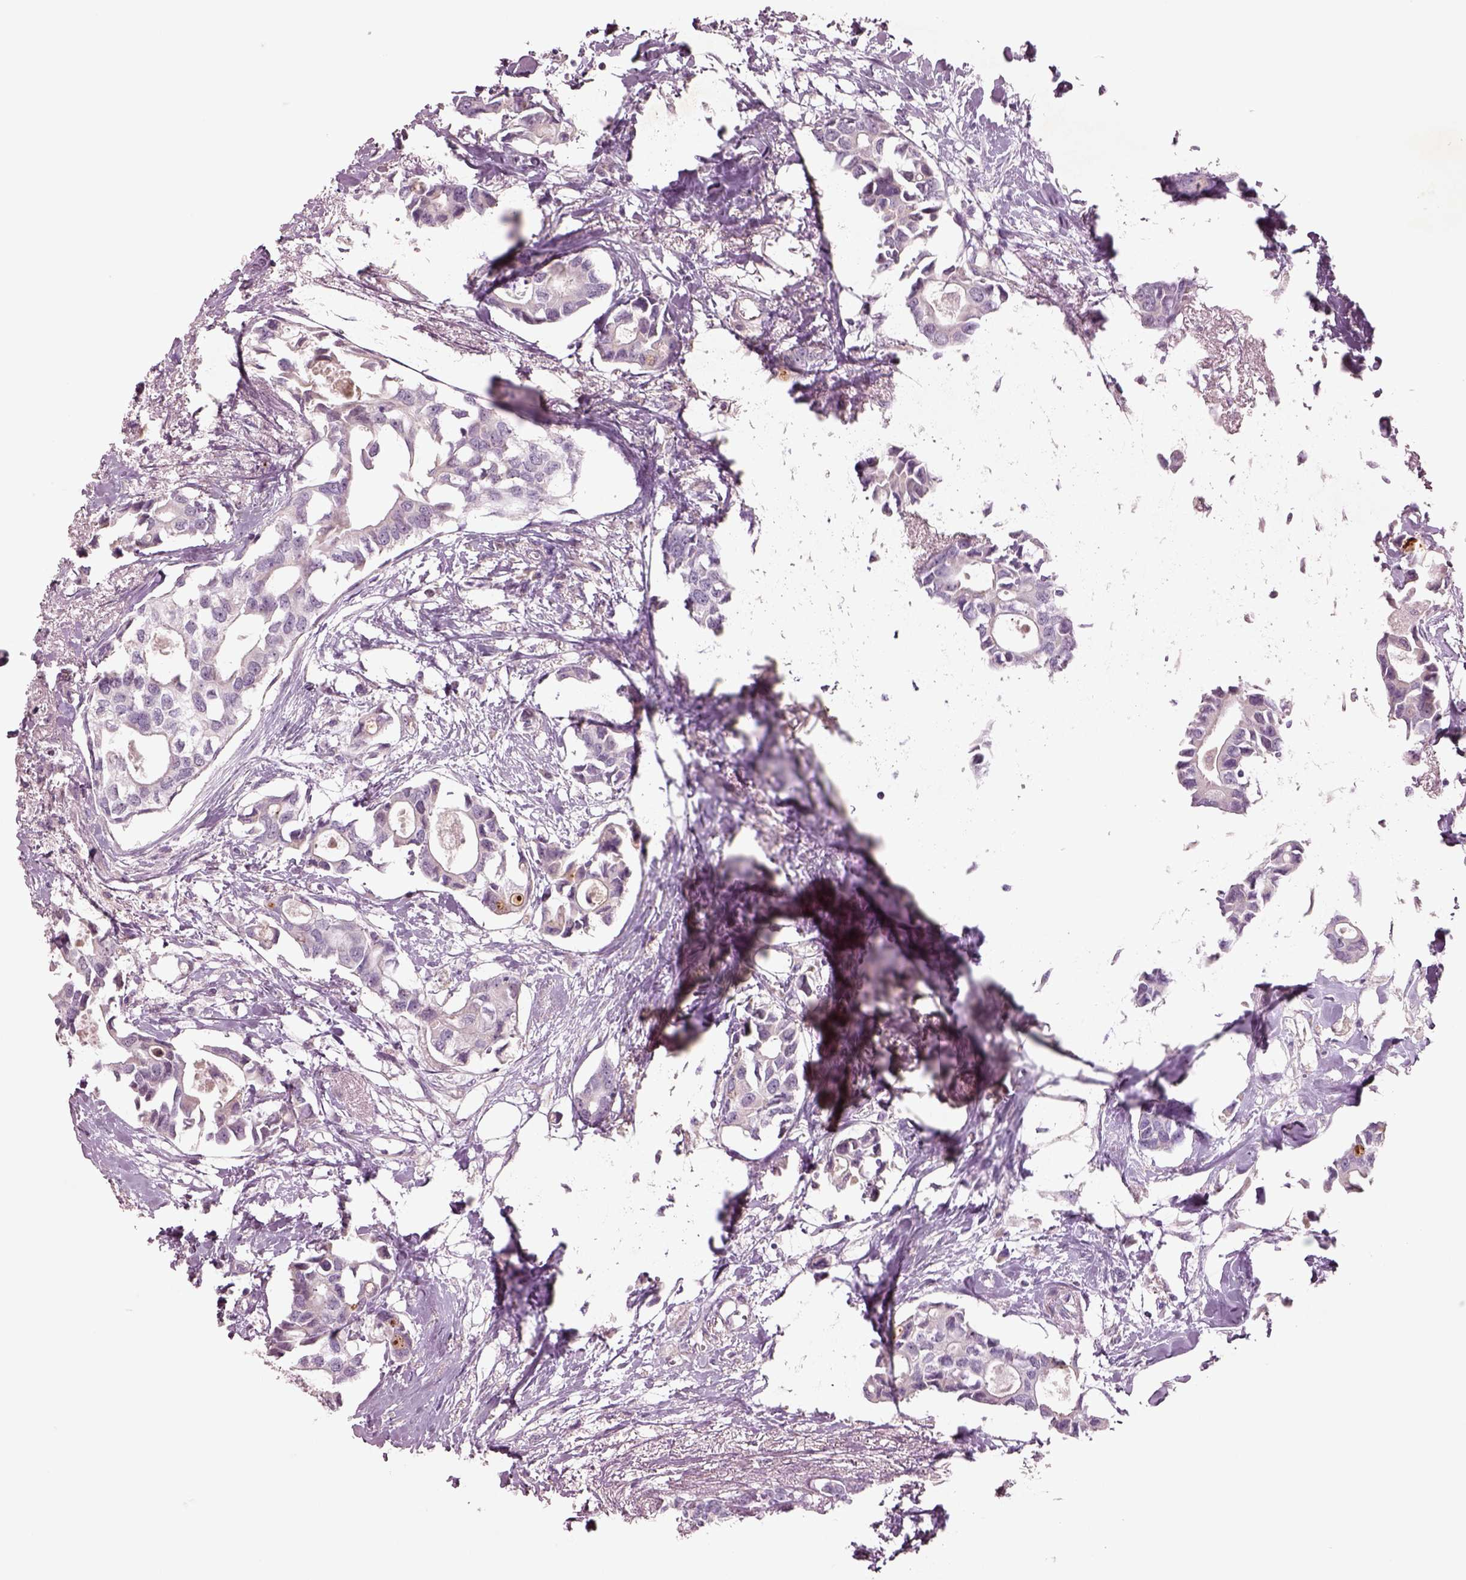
{"staining": {"intensity": "negative", "quantity": "none", "location": "none"}, "tissue": "breast cancer", "cell_type": "Tumor cells", "image_type": "cancer", "snomed": [{"axis": "morphology", "description": "Duct carcinoma"}, {"axis": "topography", "description": "Breast"}], "caption": "A high-resolution histopathology image shows immunohistochemistry (IHC) staining of intraductal carcinoma (breast), which displays no significant expression in tumor cells. Nuclei are stained in blue.", "gene": "DUOXA2", "patient": {"sex": "female", "age": 83}}